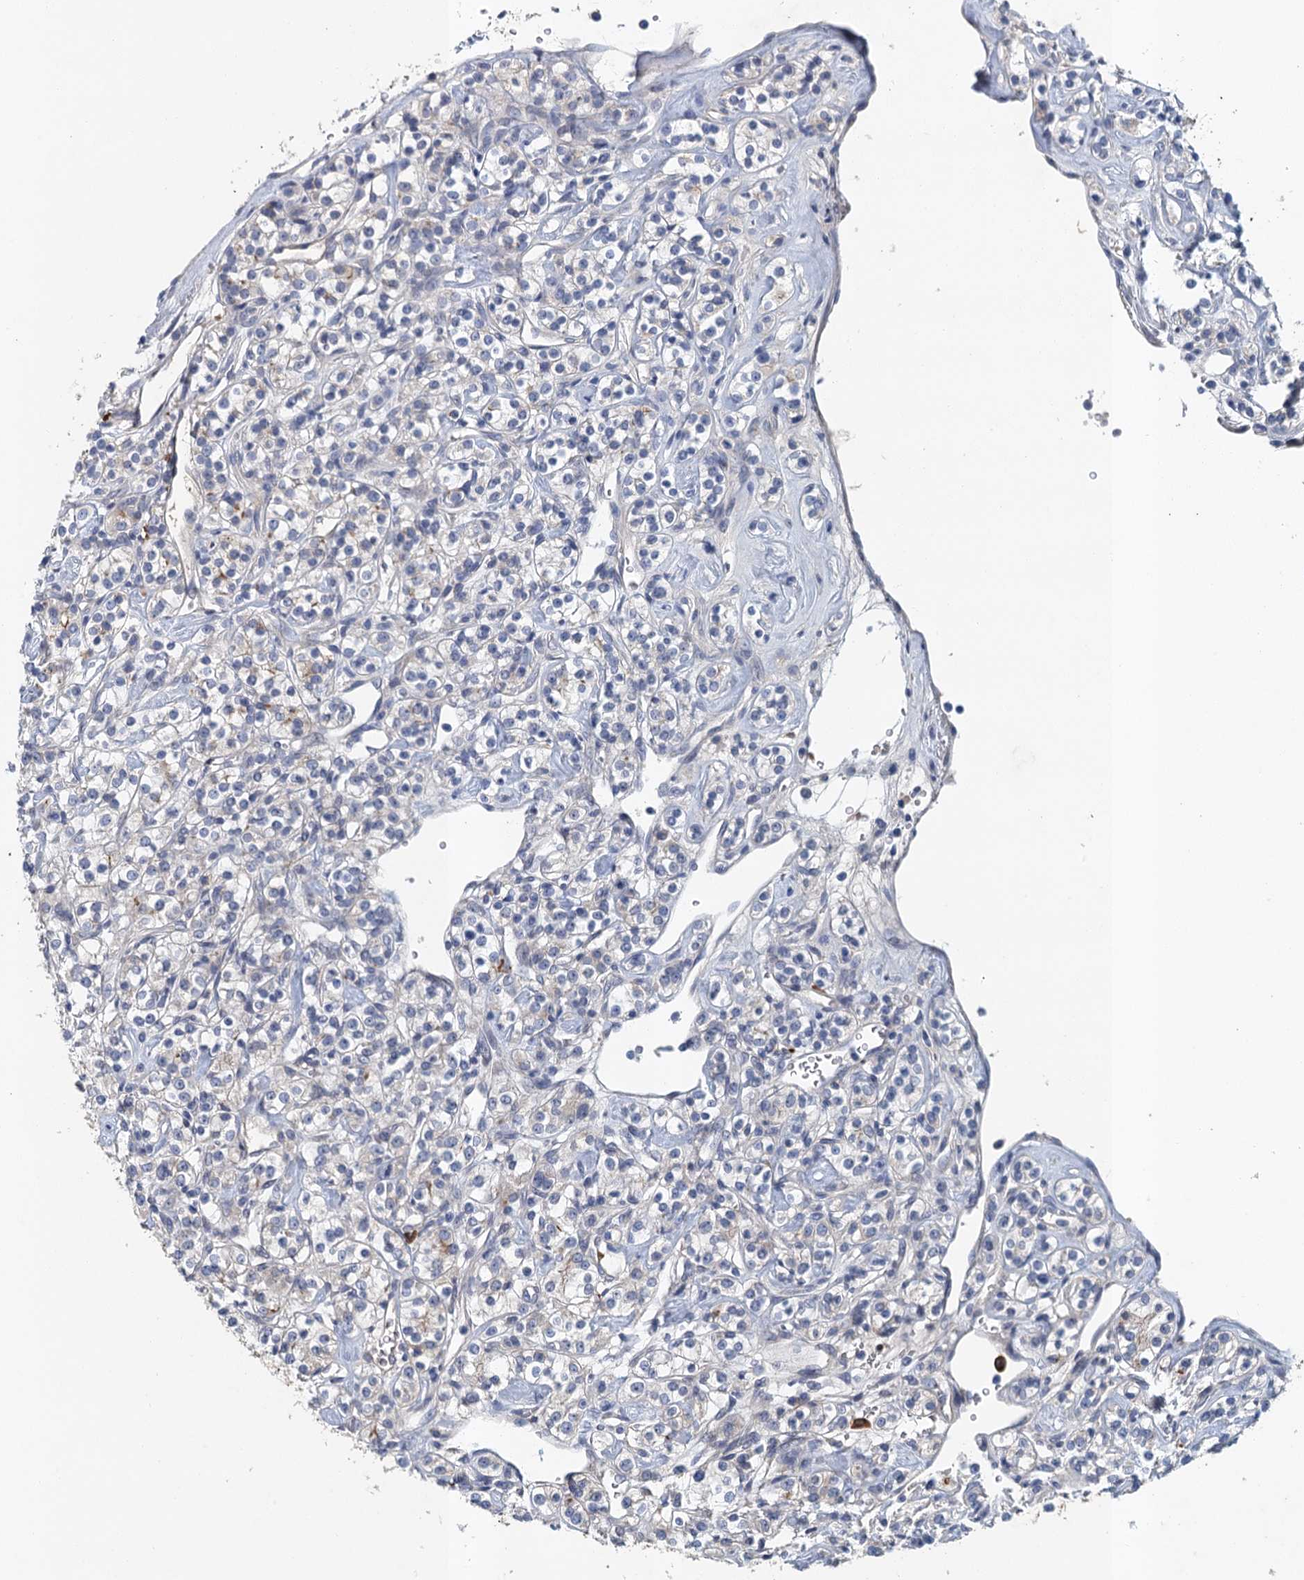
{"staining": {"intensity": "negative", "quantity": "none", "location": "none"}, "tissue": "renal cancer", "cell_type": "Tumor cells", "image_type": "cancer", "snomed": [{"axis": "morphology", "description": "Adenocarcinoma, NOS"}, {"axis": "topography", "description": "Kidney"}], "caption": "This is an immunohistochemistry micrograph of renal cancer (adenocarcinoma). There is no positivity in tumor cells.", "gene": "TPCN1", "patient": {"sex": "male", "age": 77}}